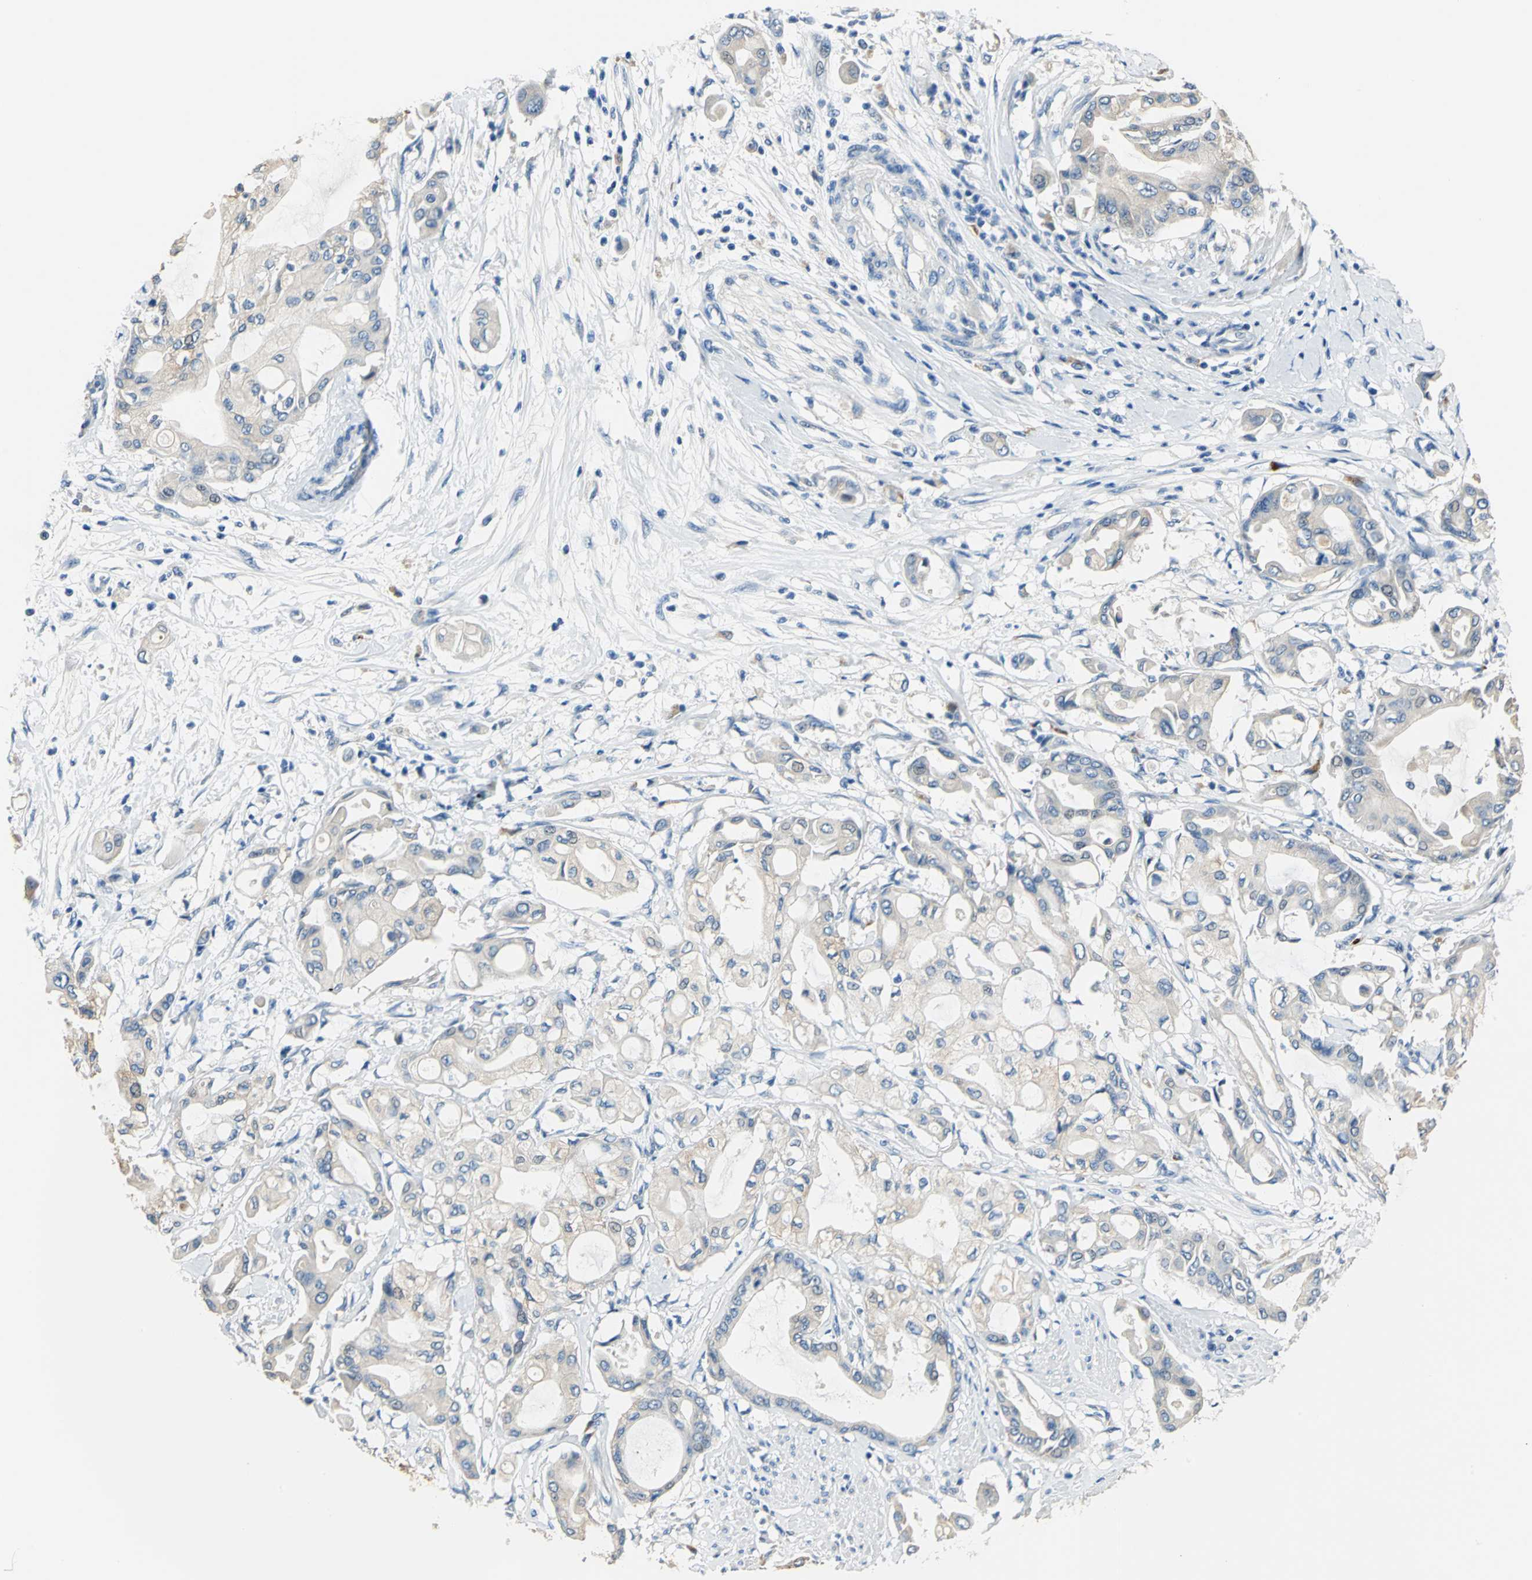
{"staining": {"intensity": "weak", "quantity": ">75%", "location": "cytoplasmic/membranous"}, "tissue": "pancreatic cancer", "cell_type": "Tumor cells", "image_type": "cancer", "snomed": [{"axis": "morphology", "description": "Adenocarcinoma, NOS"}, {"axis": "morphology", "description": "Adenocarcinoma, metastatic, NOS"}, {"axis": "topography", "description": "Lymph node"}, {"axis": "topography", "description": "Pancreas"}, {"axis": "topography", "description": "Duodenum"}], "caption": "Metastatic adenocarcinoma (pancreatic) stained with DAB IHC exhibits low levels of weak cytoplasmic/membranous positivity in approximately >75% of tumor cells. (IHC, brightfield microscopy, high magnification).", "gene": "RASD2", "patient": {"sex": "female", "age": 64}}